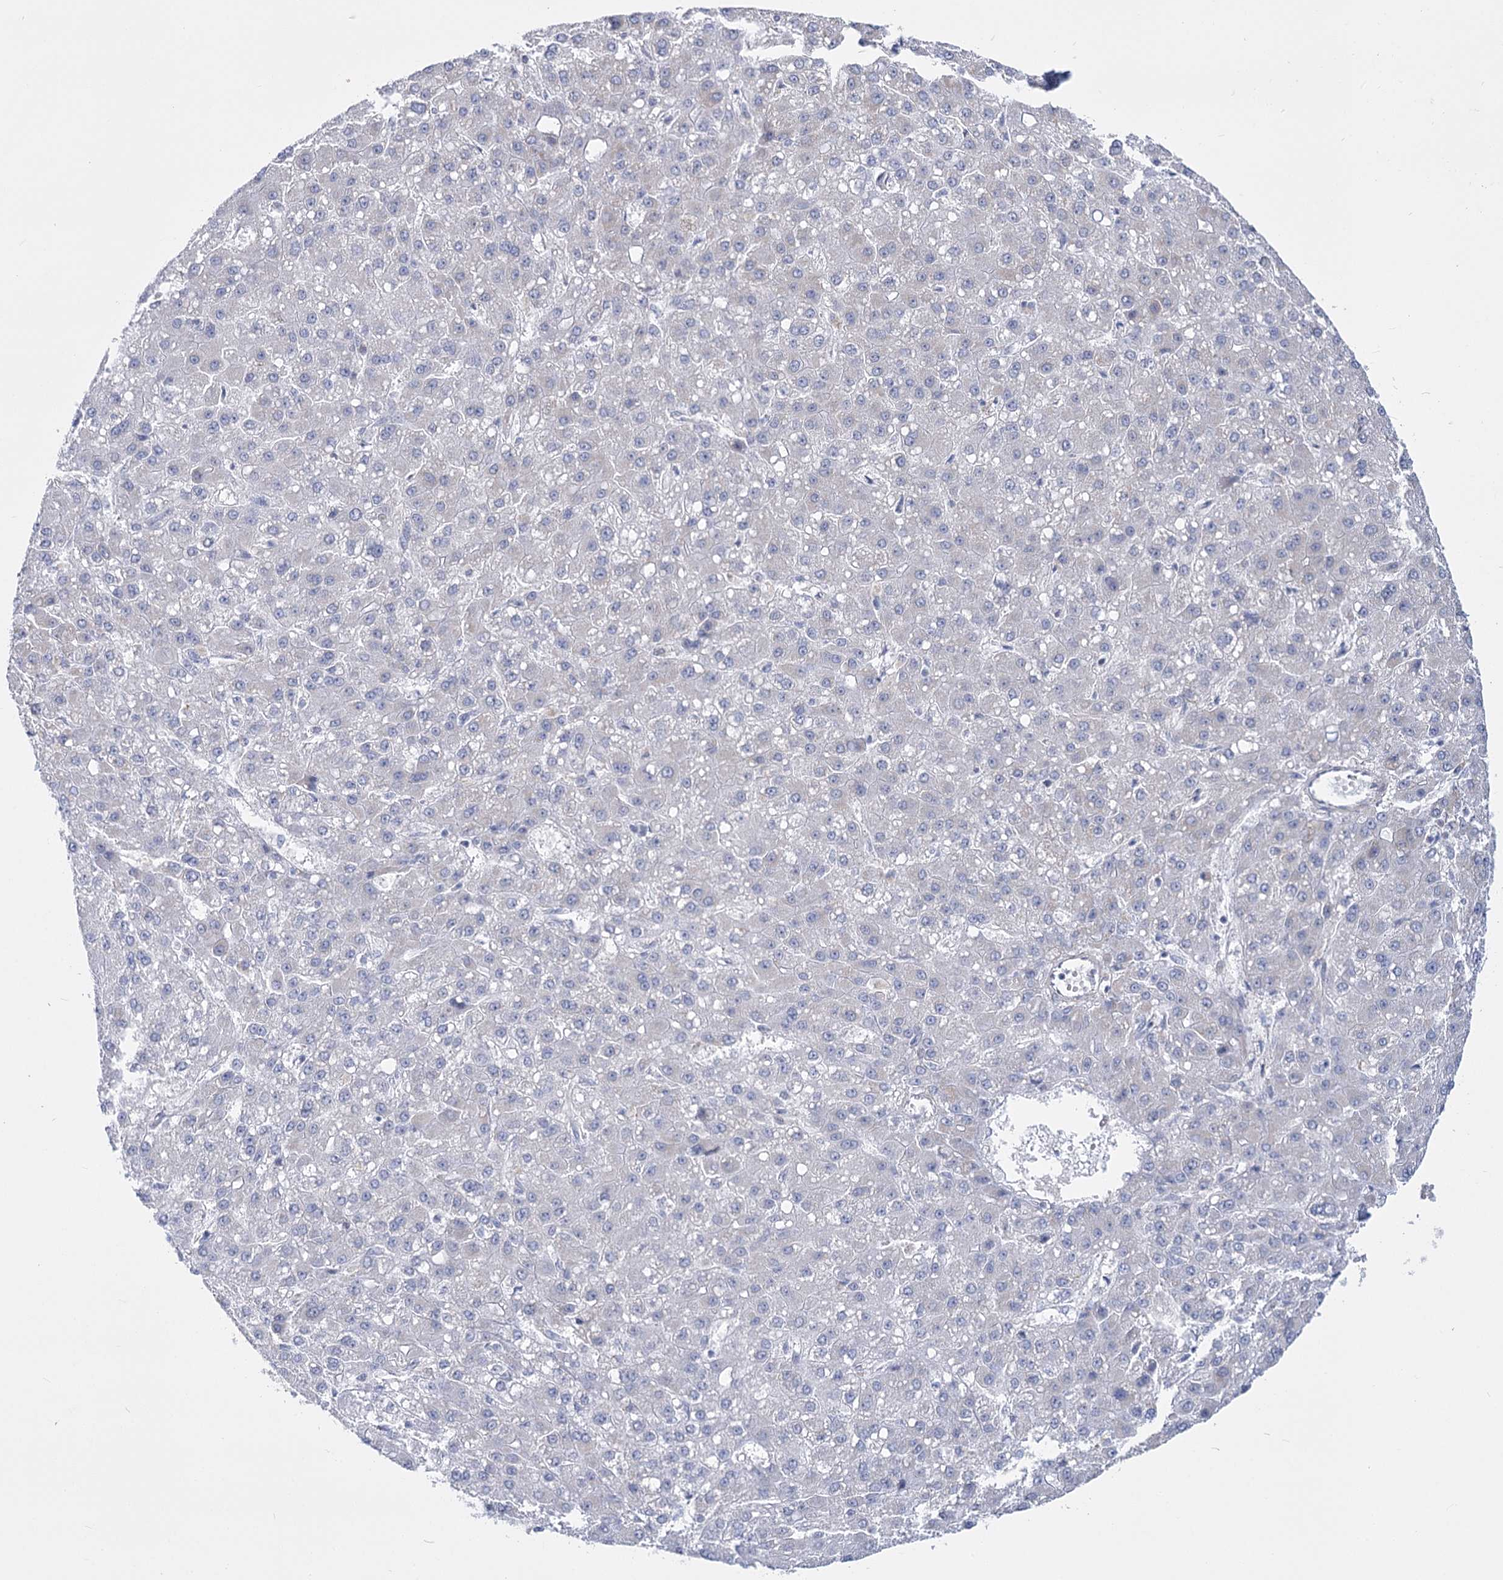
{"staining": {"intensity": "negative", "quantity": "none", "location": "none"}, "tissue": "liver cancer", "cell_type": "Tumor cells", "image_type": "cancer", "snomed": [{"axis": "morphology", "description": "Carcinoma, Hepatocellular, NOS"}, {"axis": "topography", "description": "Liver"}], "caption": "Immunohistochemical staining of human liver cancer displays no significant expression in tumor cells.", "gene": "PDHB", "patient": {"sex": "male", "age": 67}}